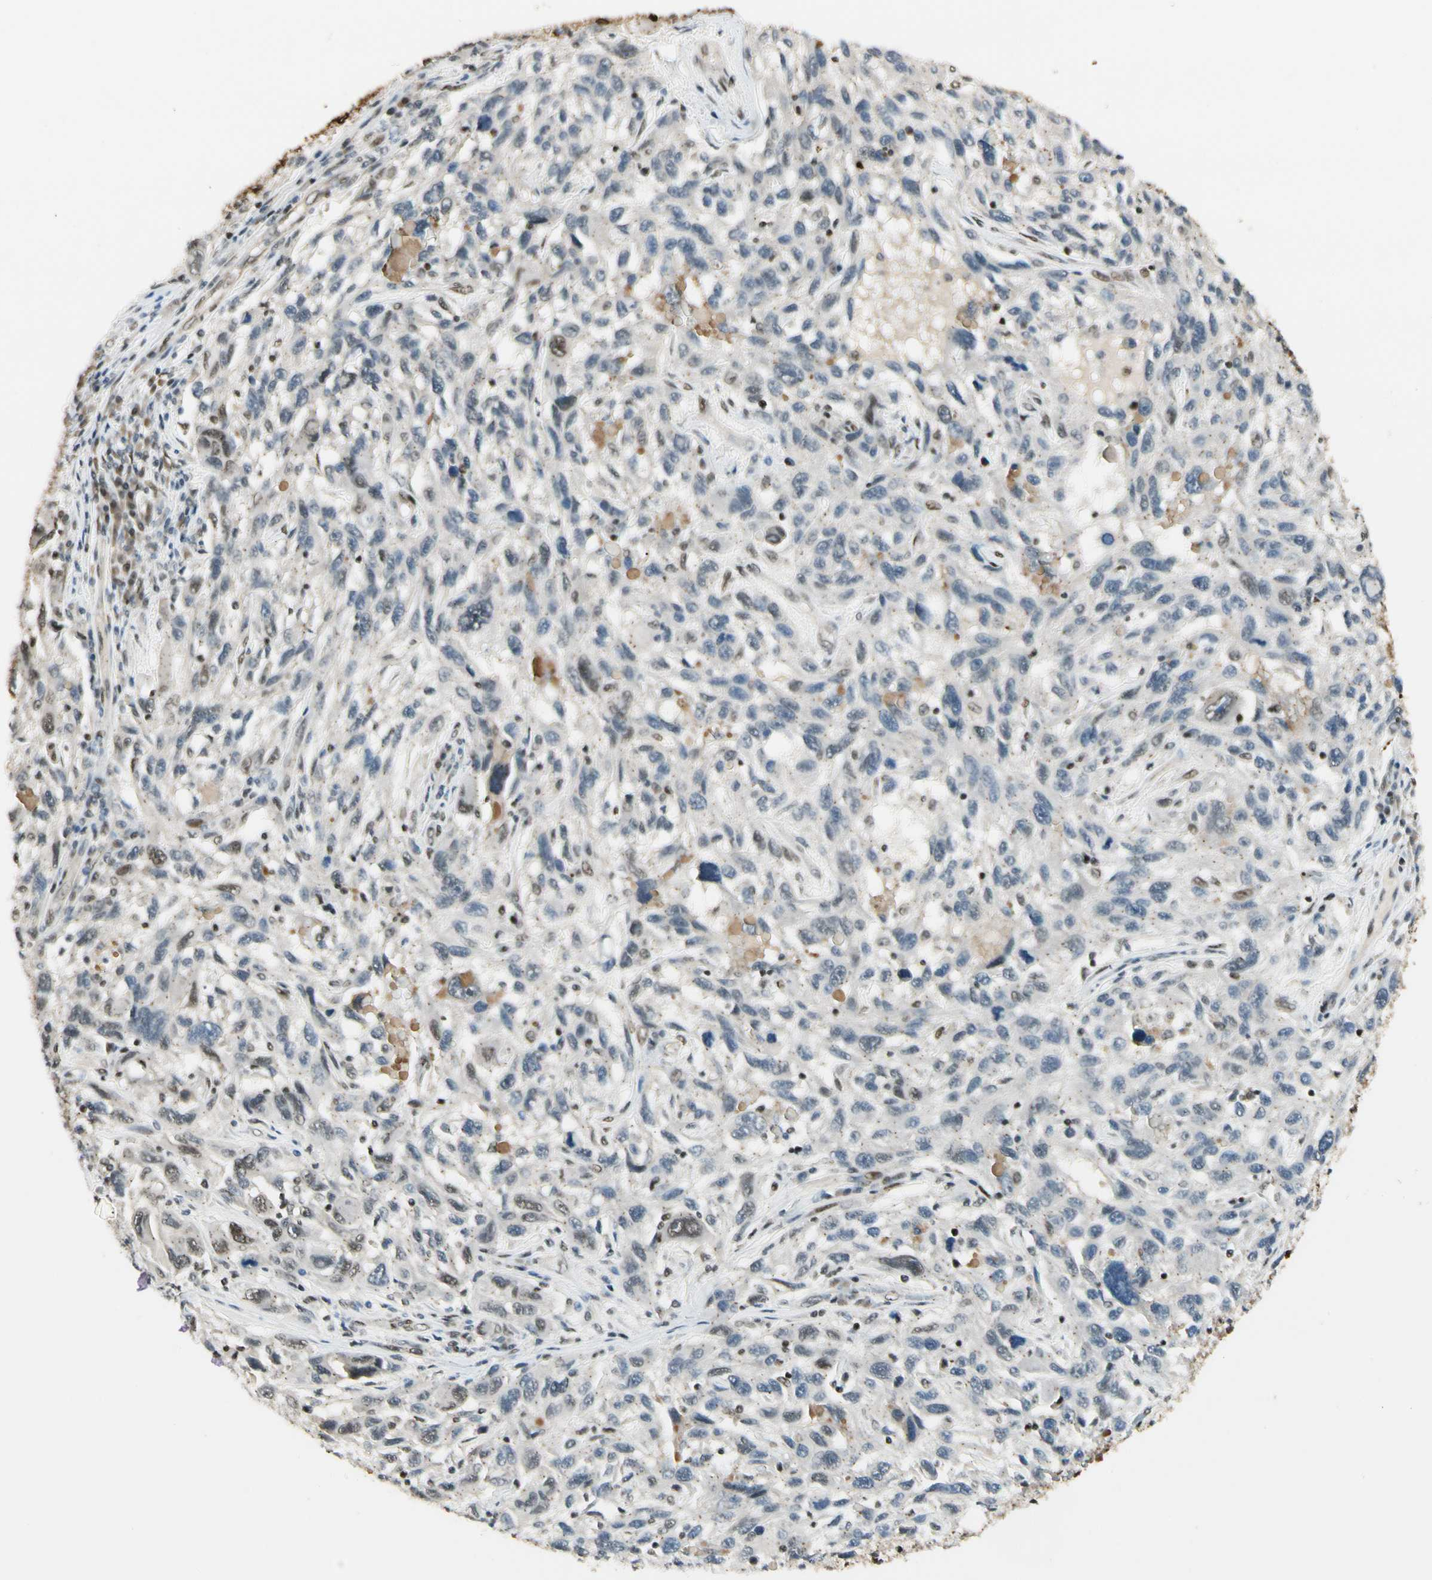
{"staining": {"intensity": "moderate", "quantity": "<25%", "location": "nuclear"}, "tissue": "melanoma", "cell_type": "Tumor cells", "image_type": "cancer", "snomed": [{"axis": "morphology", "description": "Malignant melanoma, NOS"}, {"axis": "topography", "description": "Skin"}], "caption": "Immunohistochemistry (IHC) micrograph of neoplastic tissue: malignant melanoma stained using immunohistochemistry exhibits low levels of moderate protein expression localized specifically in the nuclear of tumor cells, appearing as a nuclear brown color.", "gene": "ATXN1", "patient": {"sex": "male", "age": 53}}